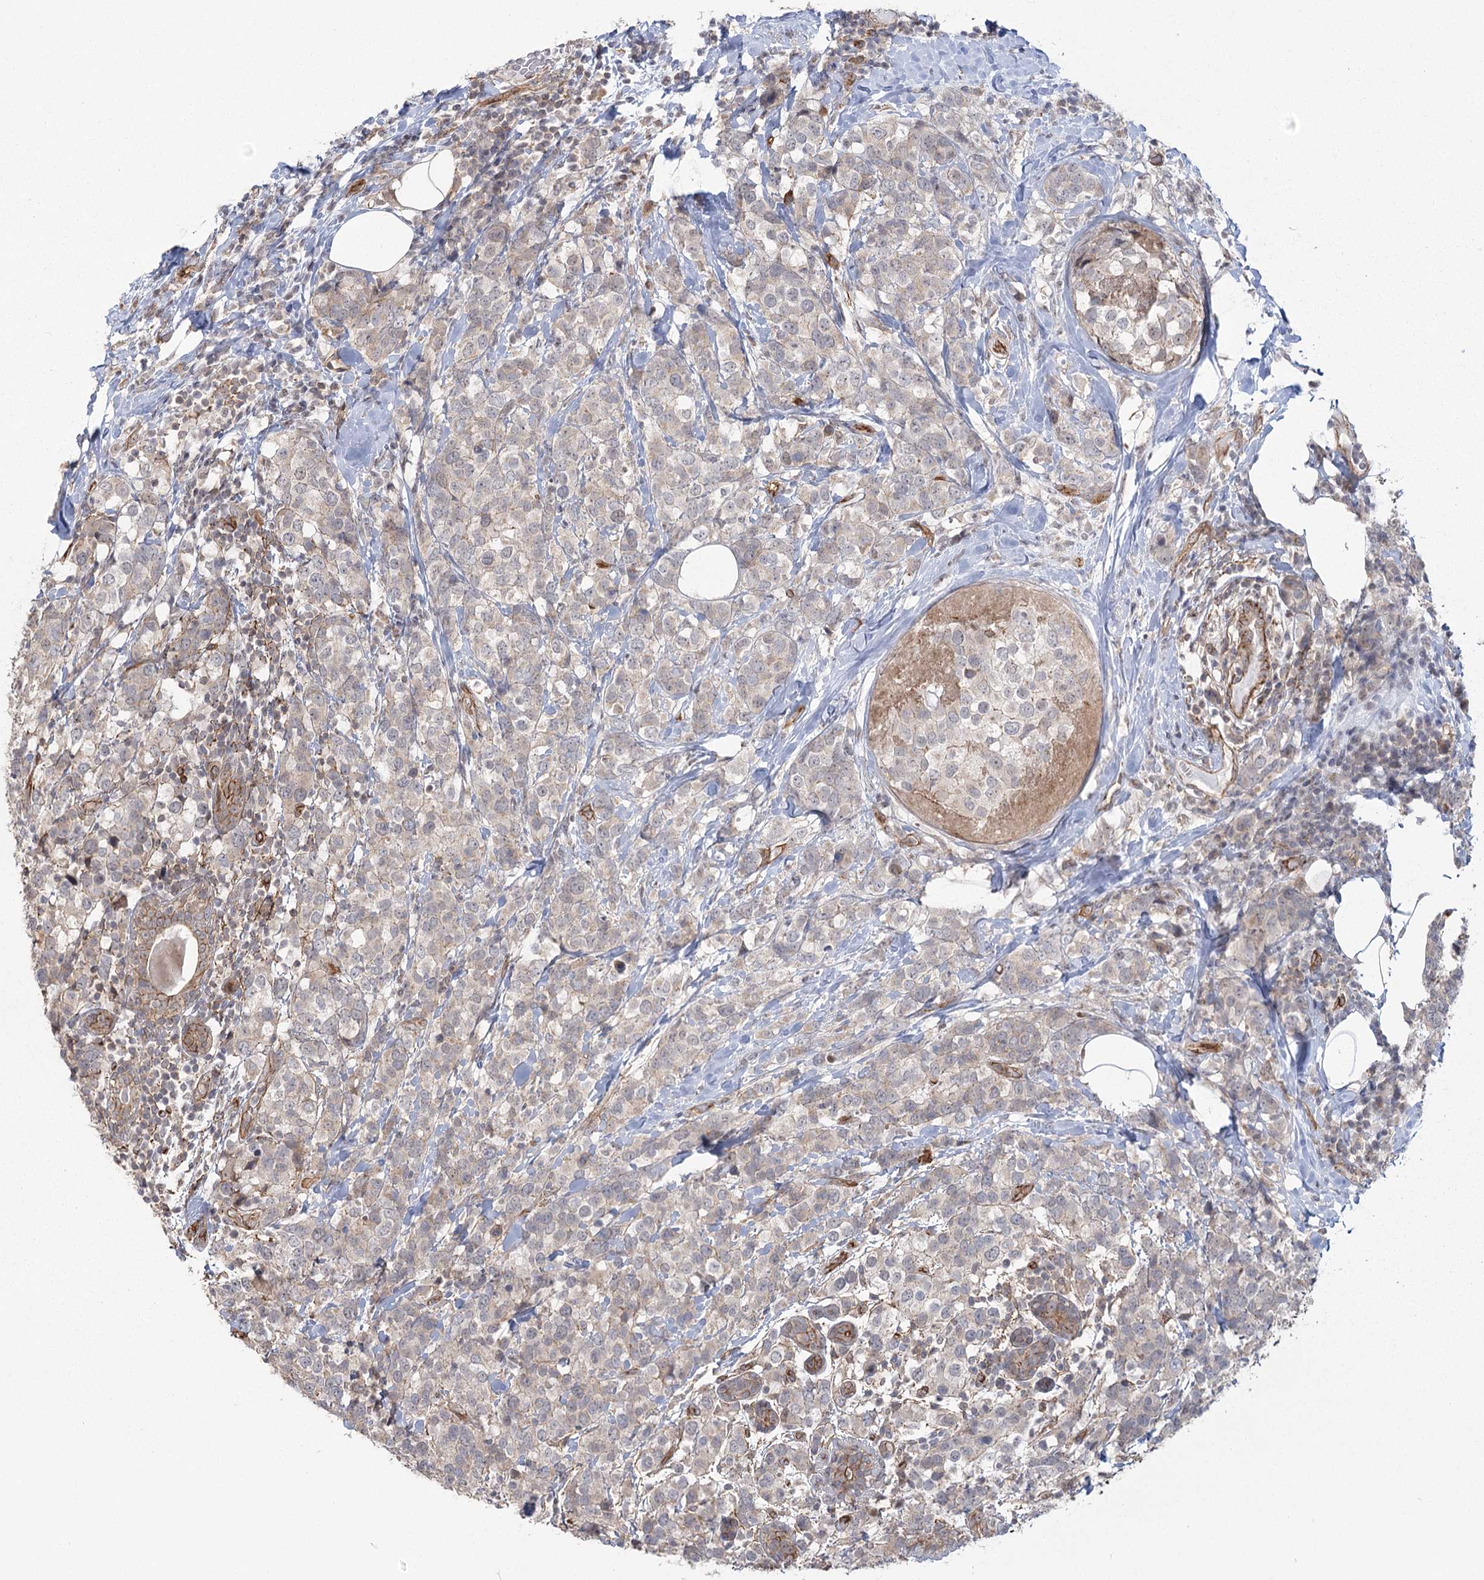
{"staining": {"intensity": "weak", "quantity": ">75%", "location": "cytoplasmic/membranous"}, "tissue": "breast cancer", "cell_type": "Tumor cells", "image_type": "cancer", "snomed": [{"axis": "morphology", "description": "Lobular carcinoma"}, {"axis": "topography", "description": "Breast"}], "caption": "Lobular carcinoma (breast) stained for a protein (brown) reveals weak cytoplasmic/membranous positive expression in about >75% of tumor cells.", "gene": "RPP14", "patient": {"sex": "female", "age": 59}}